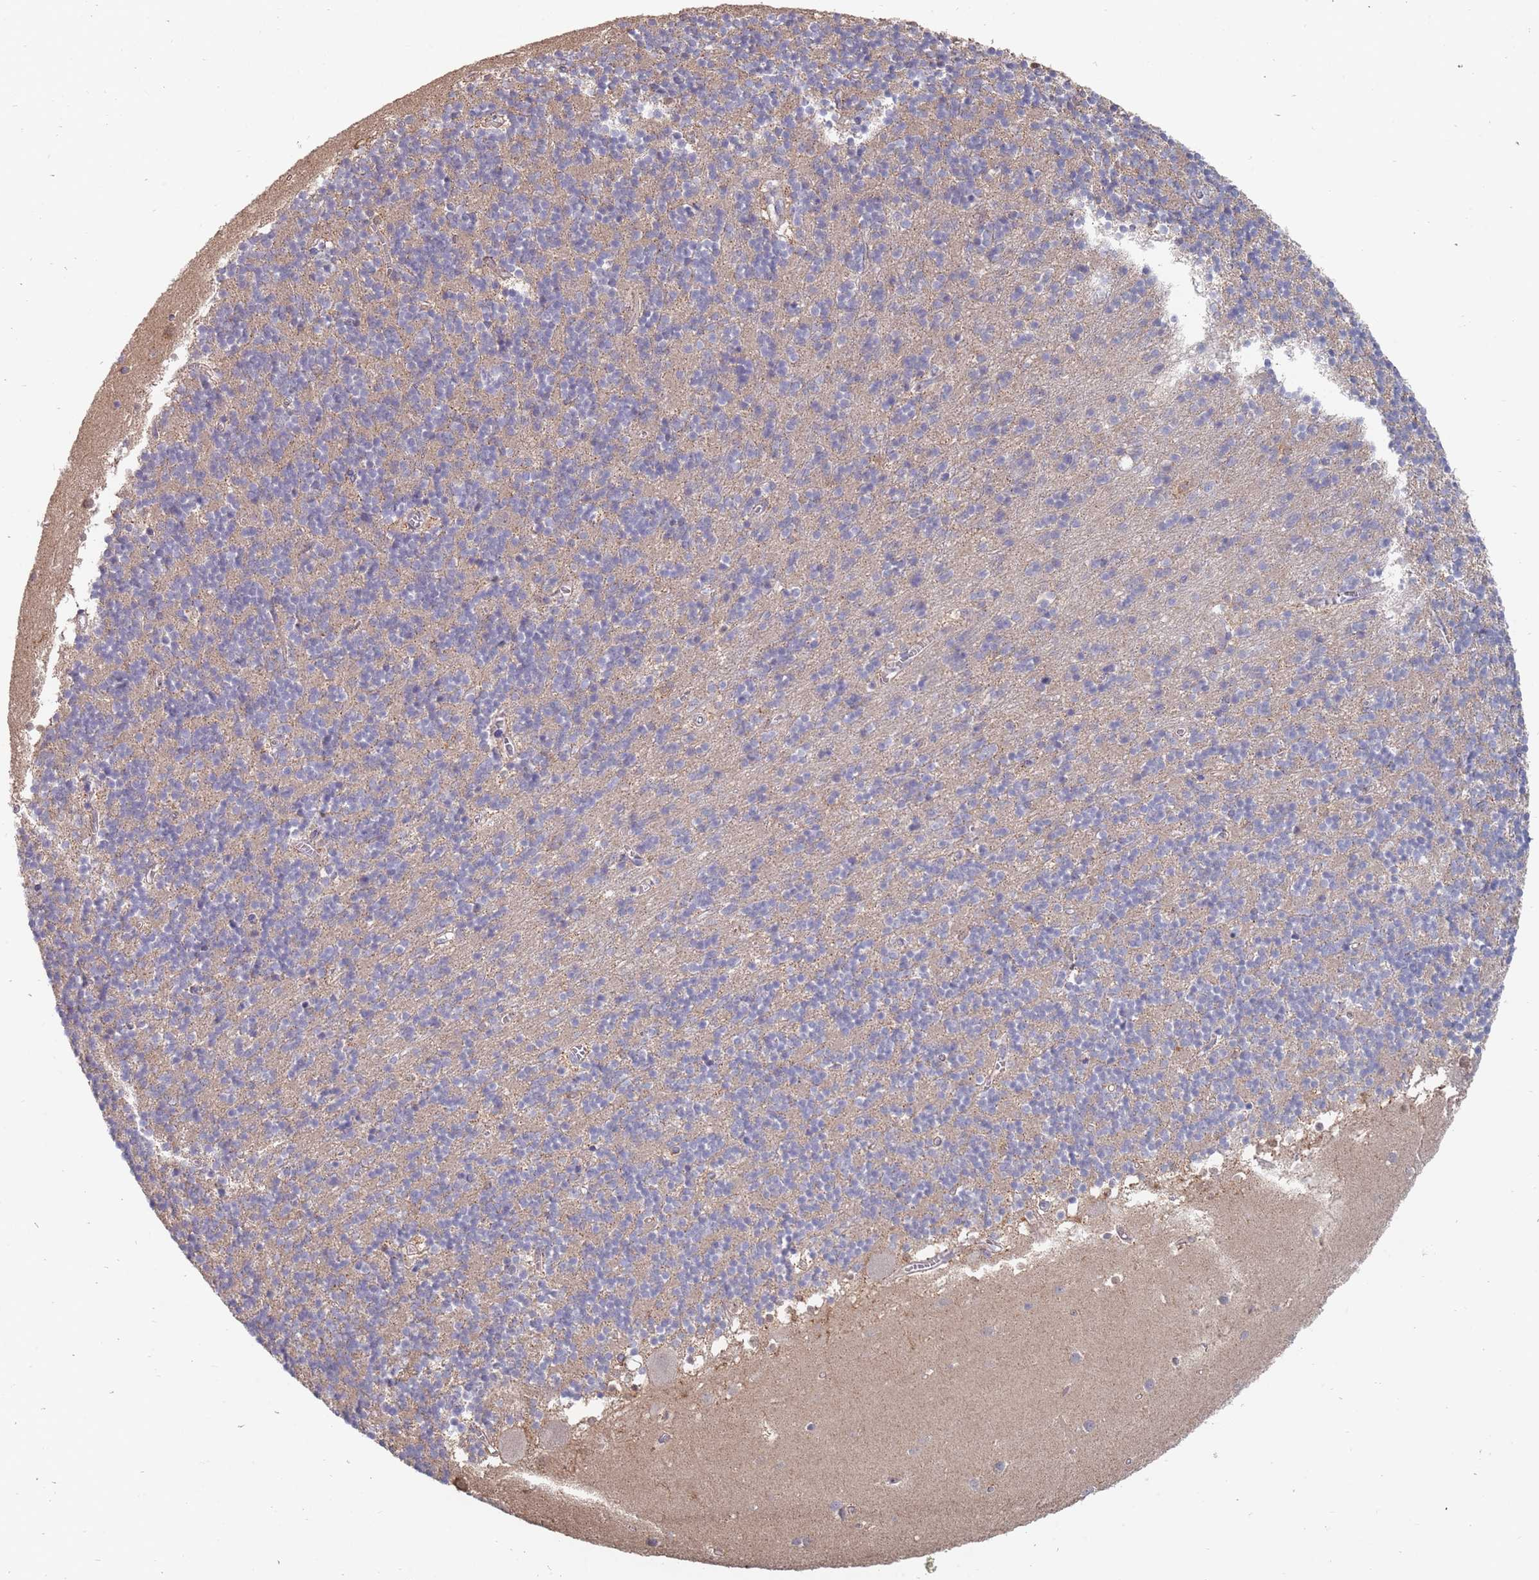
{"staining": {"intensity": "negative", "quantity": "none", "location": "none"}, "tissue": "cerebellum", "cell_type": "Cells in granular layer", "image_type": "normal", "snomed": [{"axis": "morphology", "description": "Normal tissue, NOS"}, {"axis": "topography", "description": "Cerebellum"}], "caption": "Normal cerebellum was stained to show a protein in brown. There is no significant expression in cells in granular layer.", "gene": "NUB1", "patient": {"sex": "male", "age": 54}}